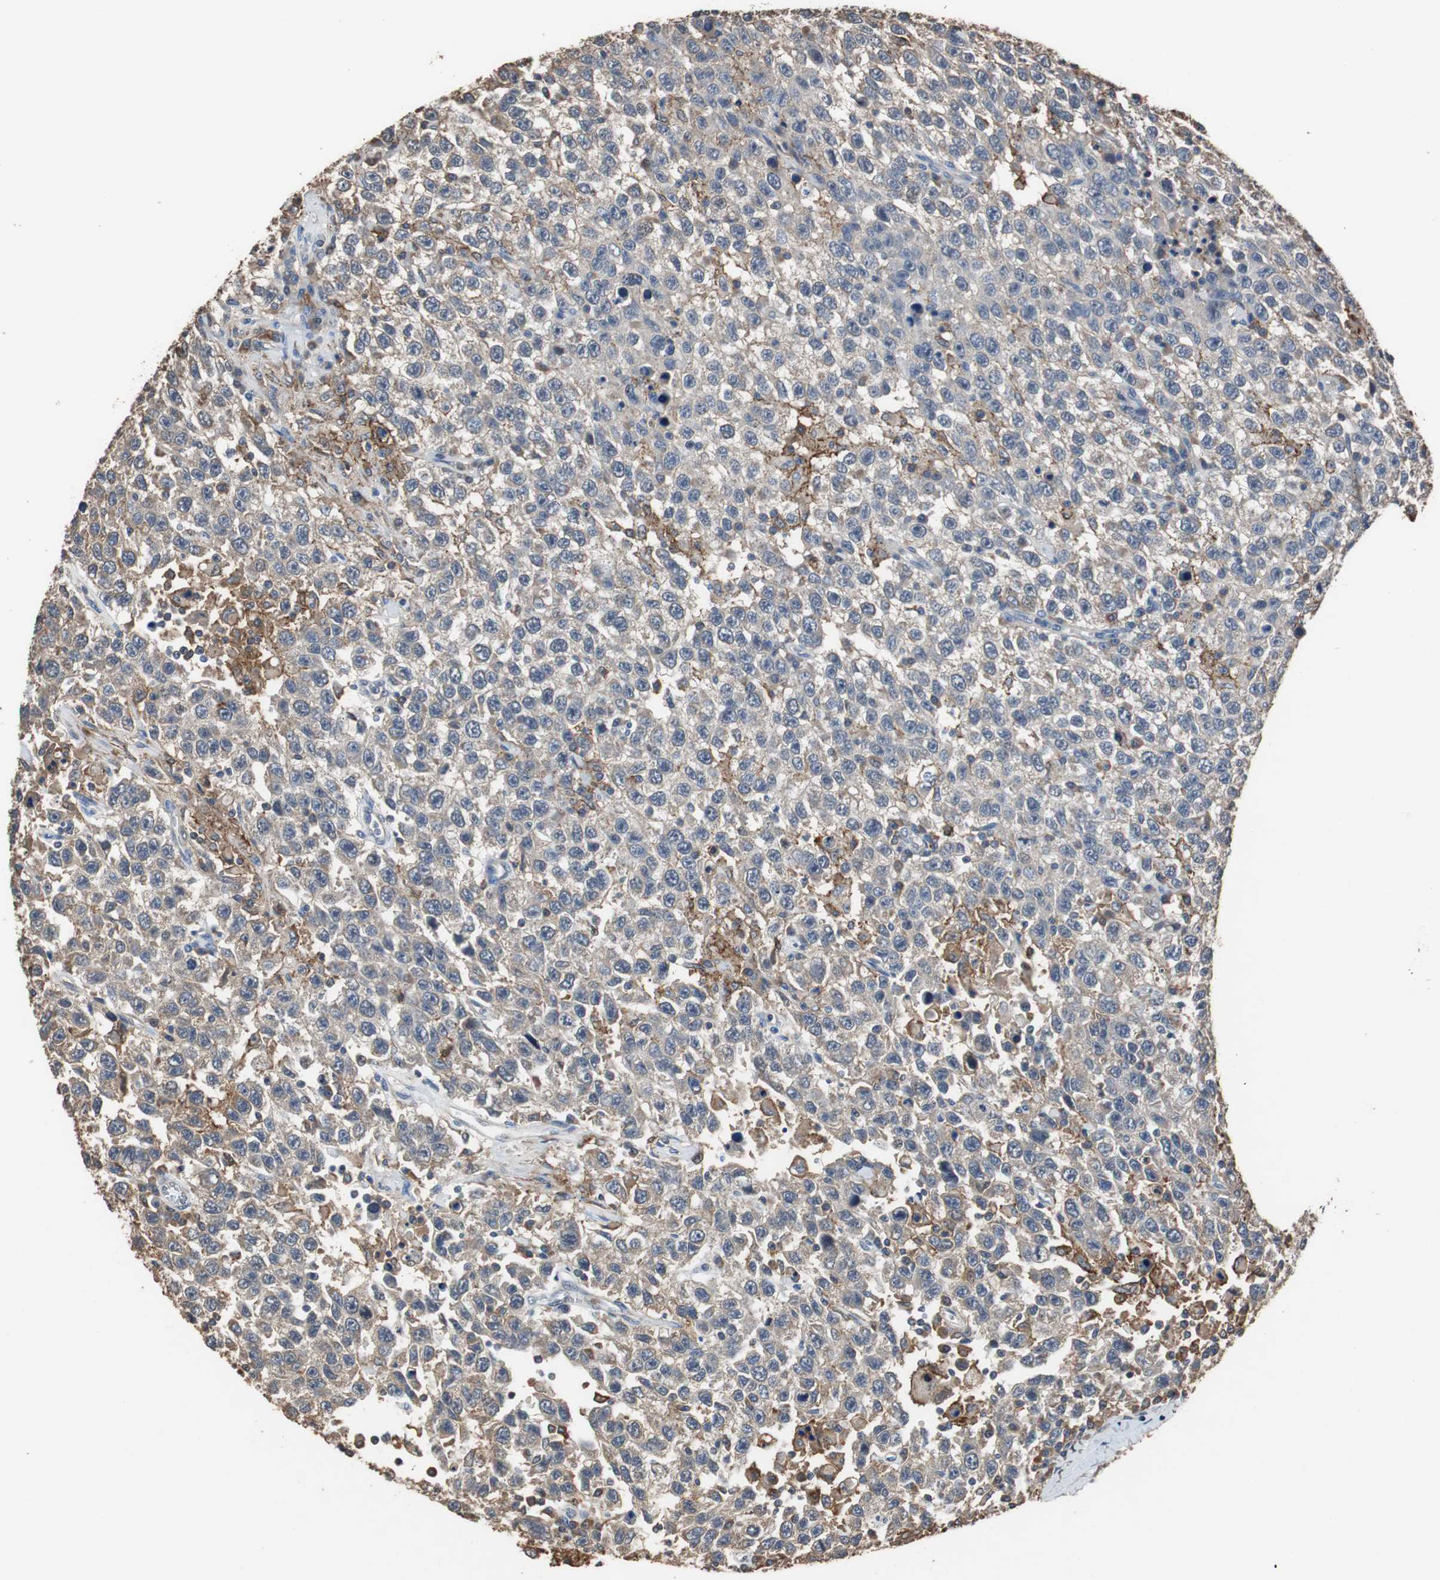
{"staining": {"intensity": "weak", "quantity": "25%-75%", "location": "cytoplasmic/membranous"}, "tissue": "testis cancer", "cell_type": "Tumor cells", "image_type": "cancer", "snomed": [{"axis": "morphology", "description": "Seminoma, NOS"}, {"axis": "topography", "description": "Testis"}], "caption": "Brown immunohistochemical staining in human seminoma (testis) displays weak cytoplasmic/membranous positivity in approximately 25%-75% of tumor cells. (Stains: DAB in brown, nuclei in blue, Microscopy: brightfield microscopy at high magnification).", "gene": "SCIMP", "patient": {"sex": "male", "age": 41}}